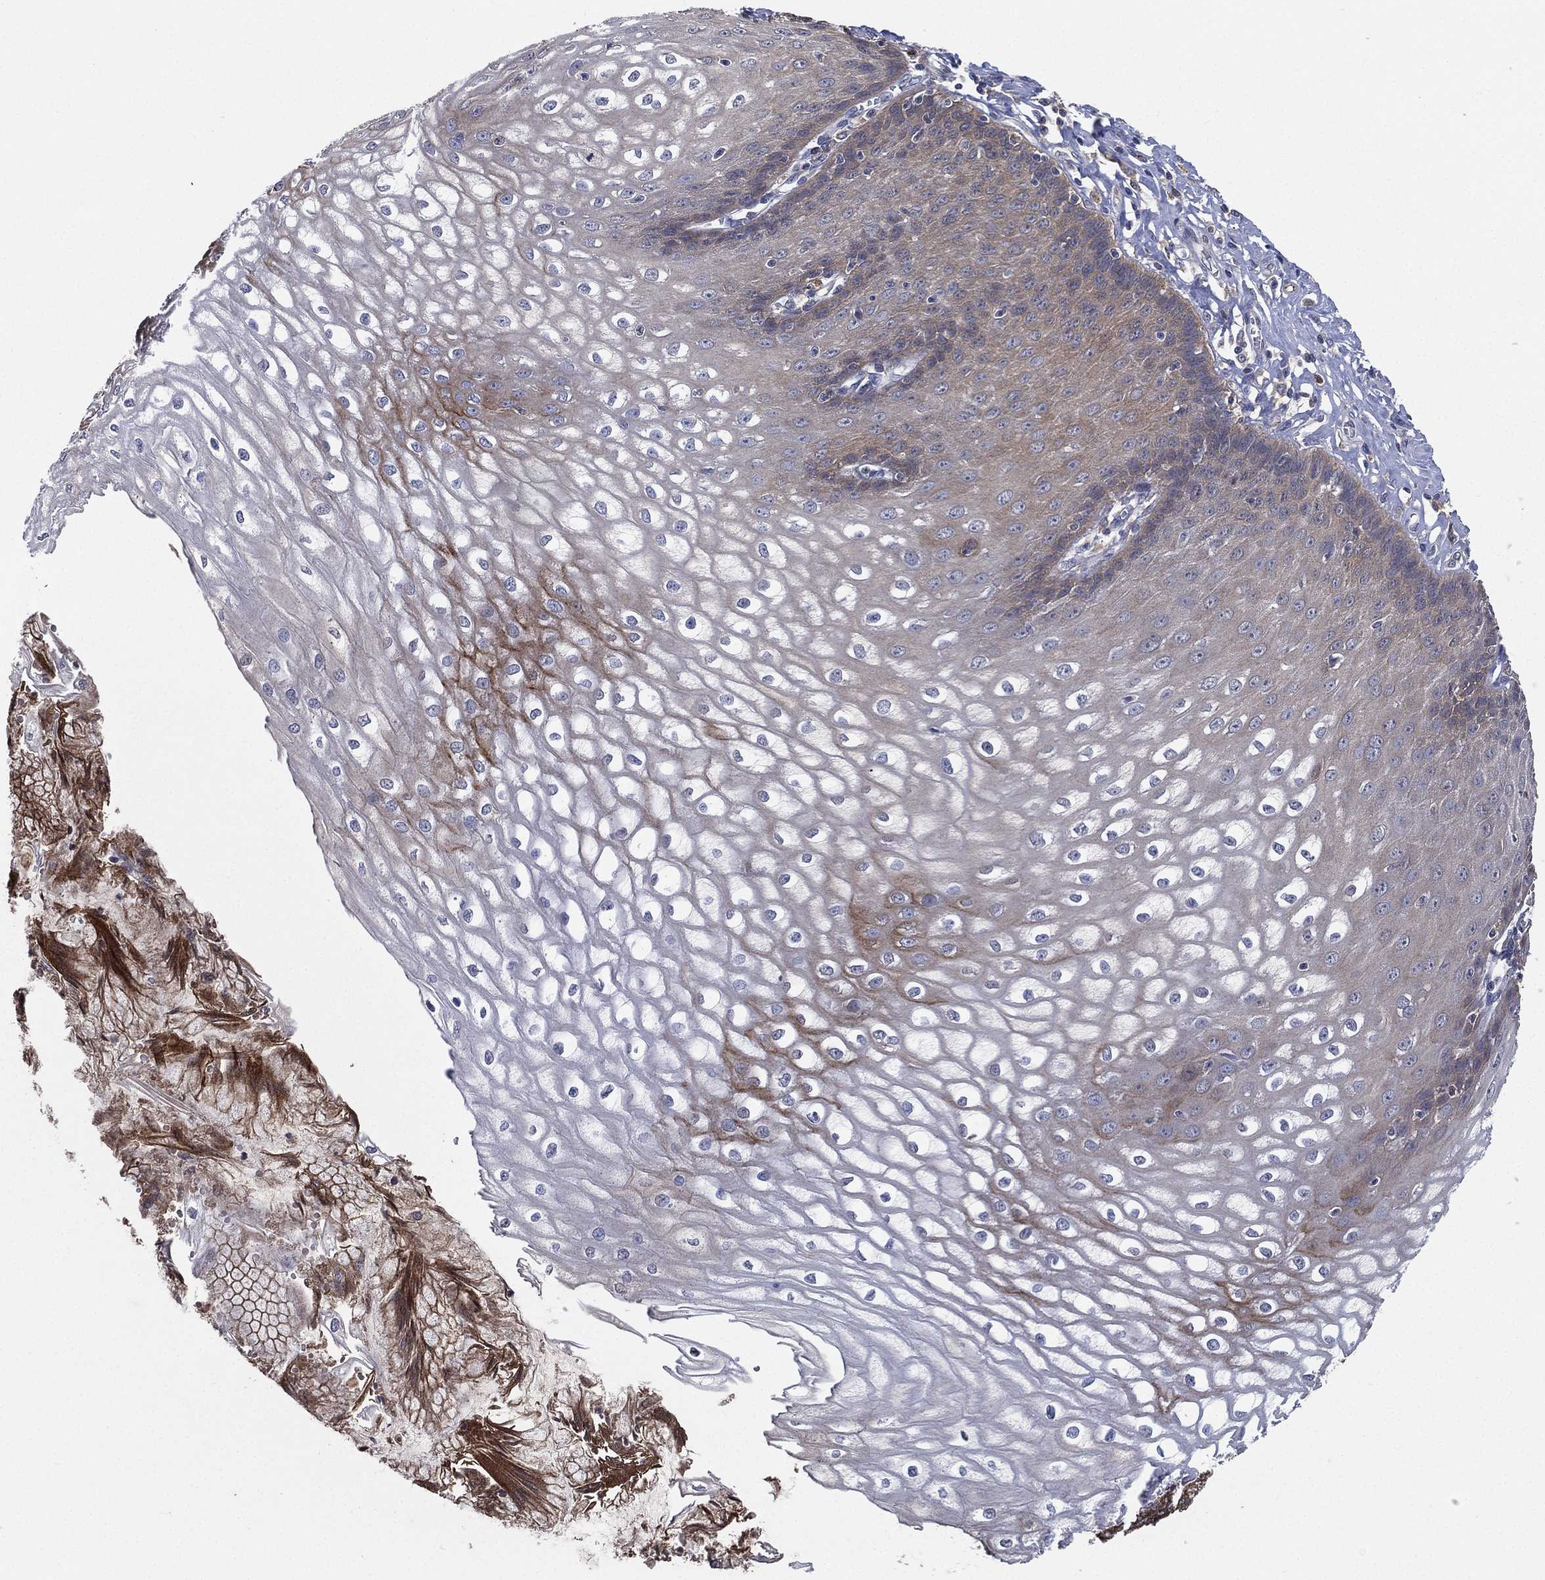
{"staining": {"intensity": "moderate", "quantity": "<25%", "location": "cytoplasmic/membranous"}, "tissue": "esophagus", "cell_type": "Squamous epithelial cells", "image_type": "normal", "snomed": [{"axis": "morphology", "description": "Normal tissue, NOS"}, {"axis": "topography", "description": "Esophagus"}], "caption": "Protein staining shows moderate cytoplasmic/membranous expression in approximately <25% of squamous epithelial cells in unremarkable esophagus. (Stains: DAB (3,3'-diaminobenzidine) in brown, nuclei in blue, Microscopy: brightfield microscopy at high magnification).", "gene": "SMPD3", "patient": {"sex": "male", "age": 58}}